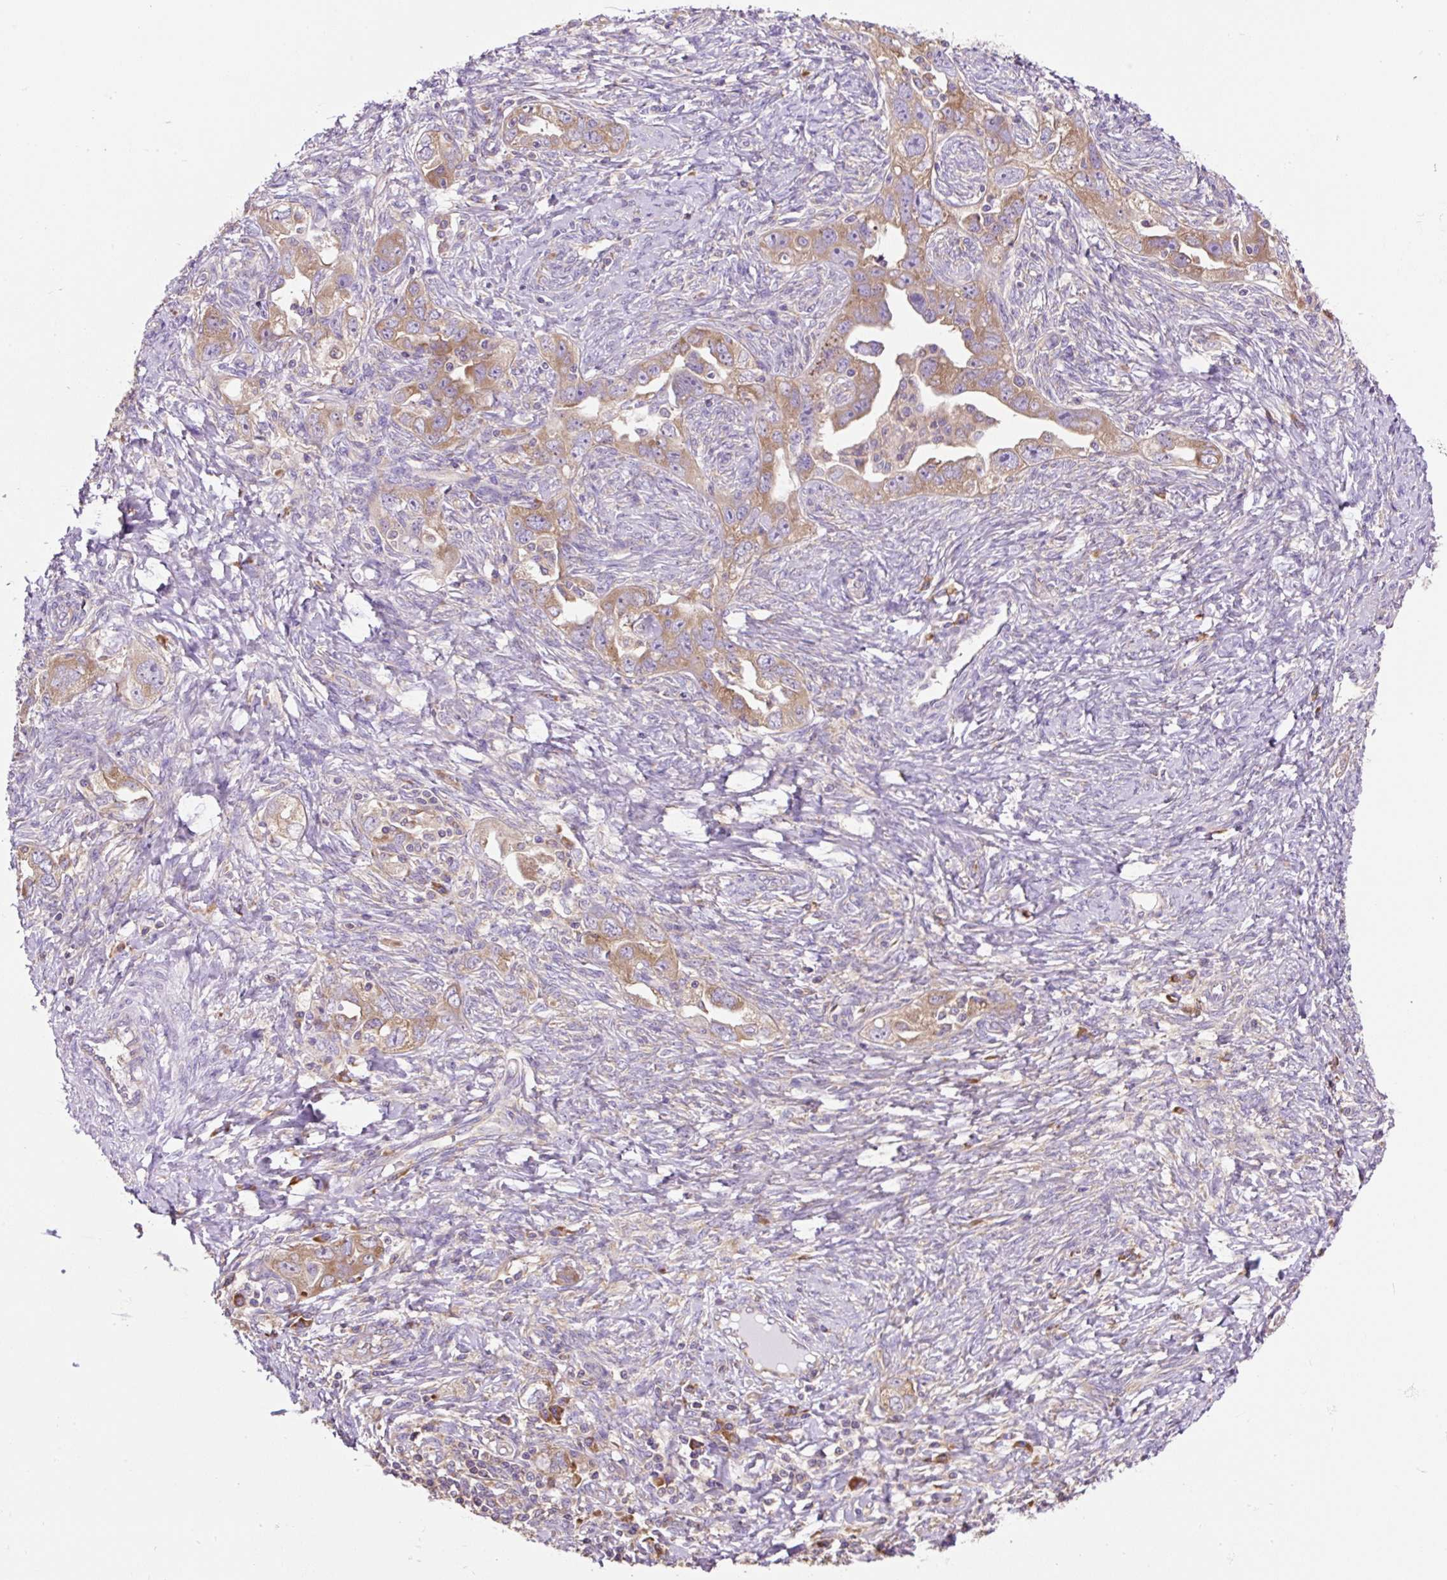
{"staining": {"intensity": "moderate", "quantity": "25%-75%", "location": "cytoplasmic/membranous"}, "tissue": "ovarian cancer", "cell_type": "Tumor cells", "image_type": "cancer", "snomed": [{"axis": "morphology", "description": "Carcinoma, NOS"}, {"axis": "morphology", "description": "Cystadenocarcinoma, serous, NOS"}, {"axis": "topography", "description": "Ovary"}], "caption": "A photomicrograph of human ovarian cancer stained for a protein shows moderate cytoplasmic/membranous brown staining in tumor cells. (Brightfield microscopy of DAB IHC at high magnification).", "gene": "RPS23", "patient": {"sex": "female", "age": 69}}